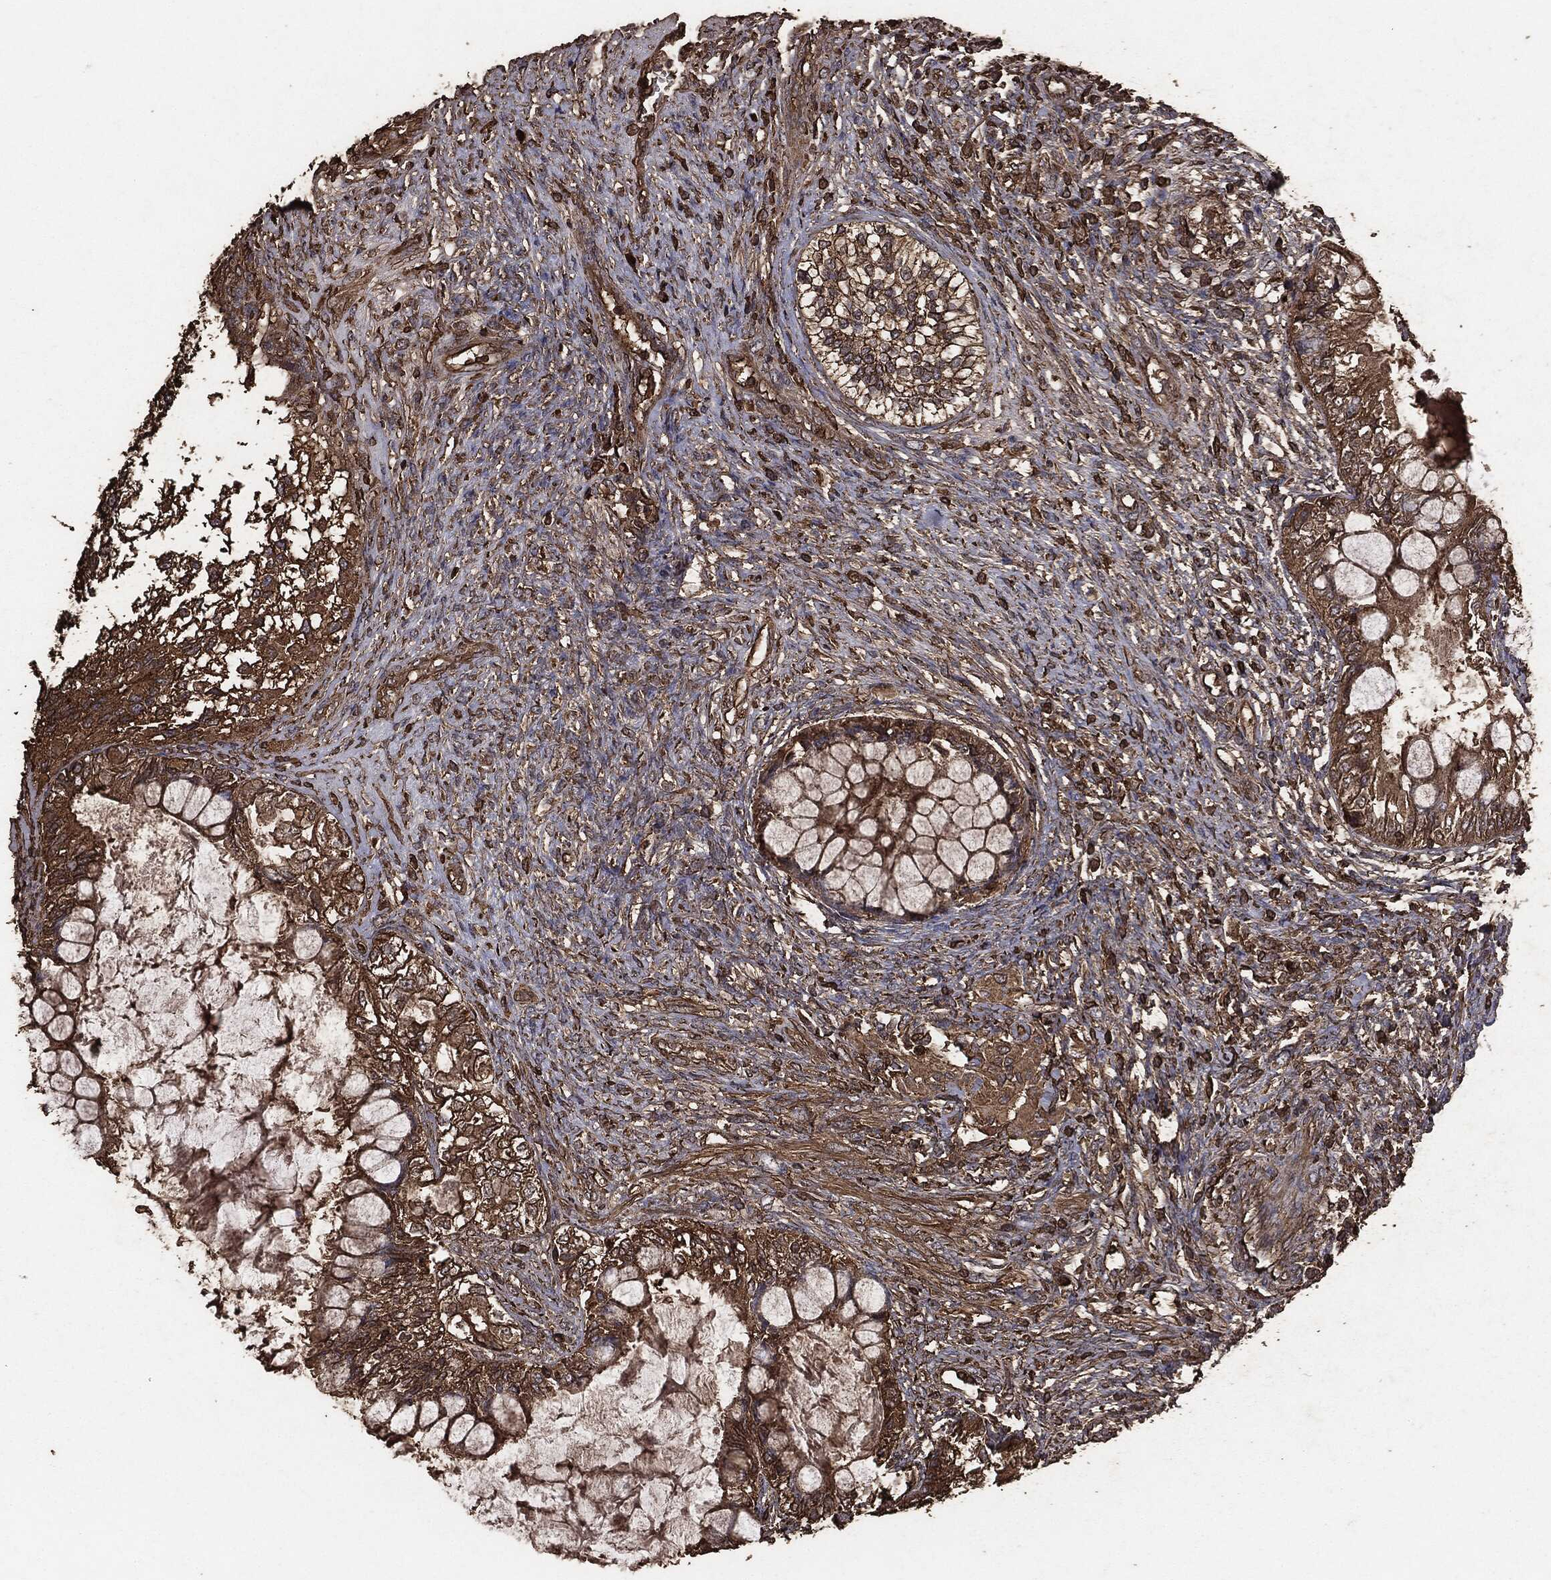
{"staining": {"intensity": "moderate", "quantity": ">75%", "location": "cytoplasmic/membranous"}, "tissue": "testis cancer", "cell_type": "Tumor cells", "image_type": "cancer", "snomed": [{"axis": "morphology", "description": "Seminoma, NOS"}, {"axis": "morphology", "description": "Carcinoma, Embryonal, NOS"}, {"axis": "topography", "description": "Testis"}], "caption": "About >75% of tumor cells in seminoma (testis) display moderate cytoplasmic/membranous protein staining as visualized by brown immunohistochemical staining.", "gene": "MTOR", "patient": {"sex": "male", "age": 41}}